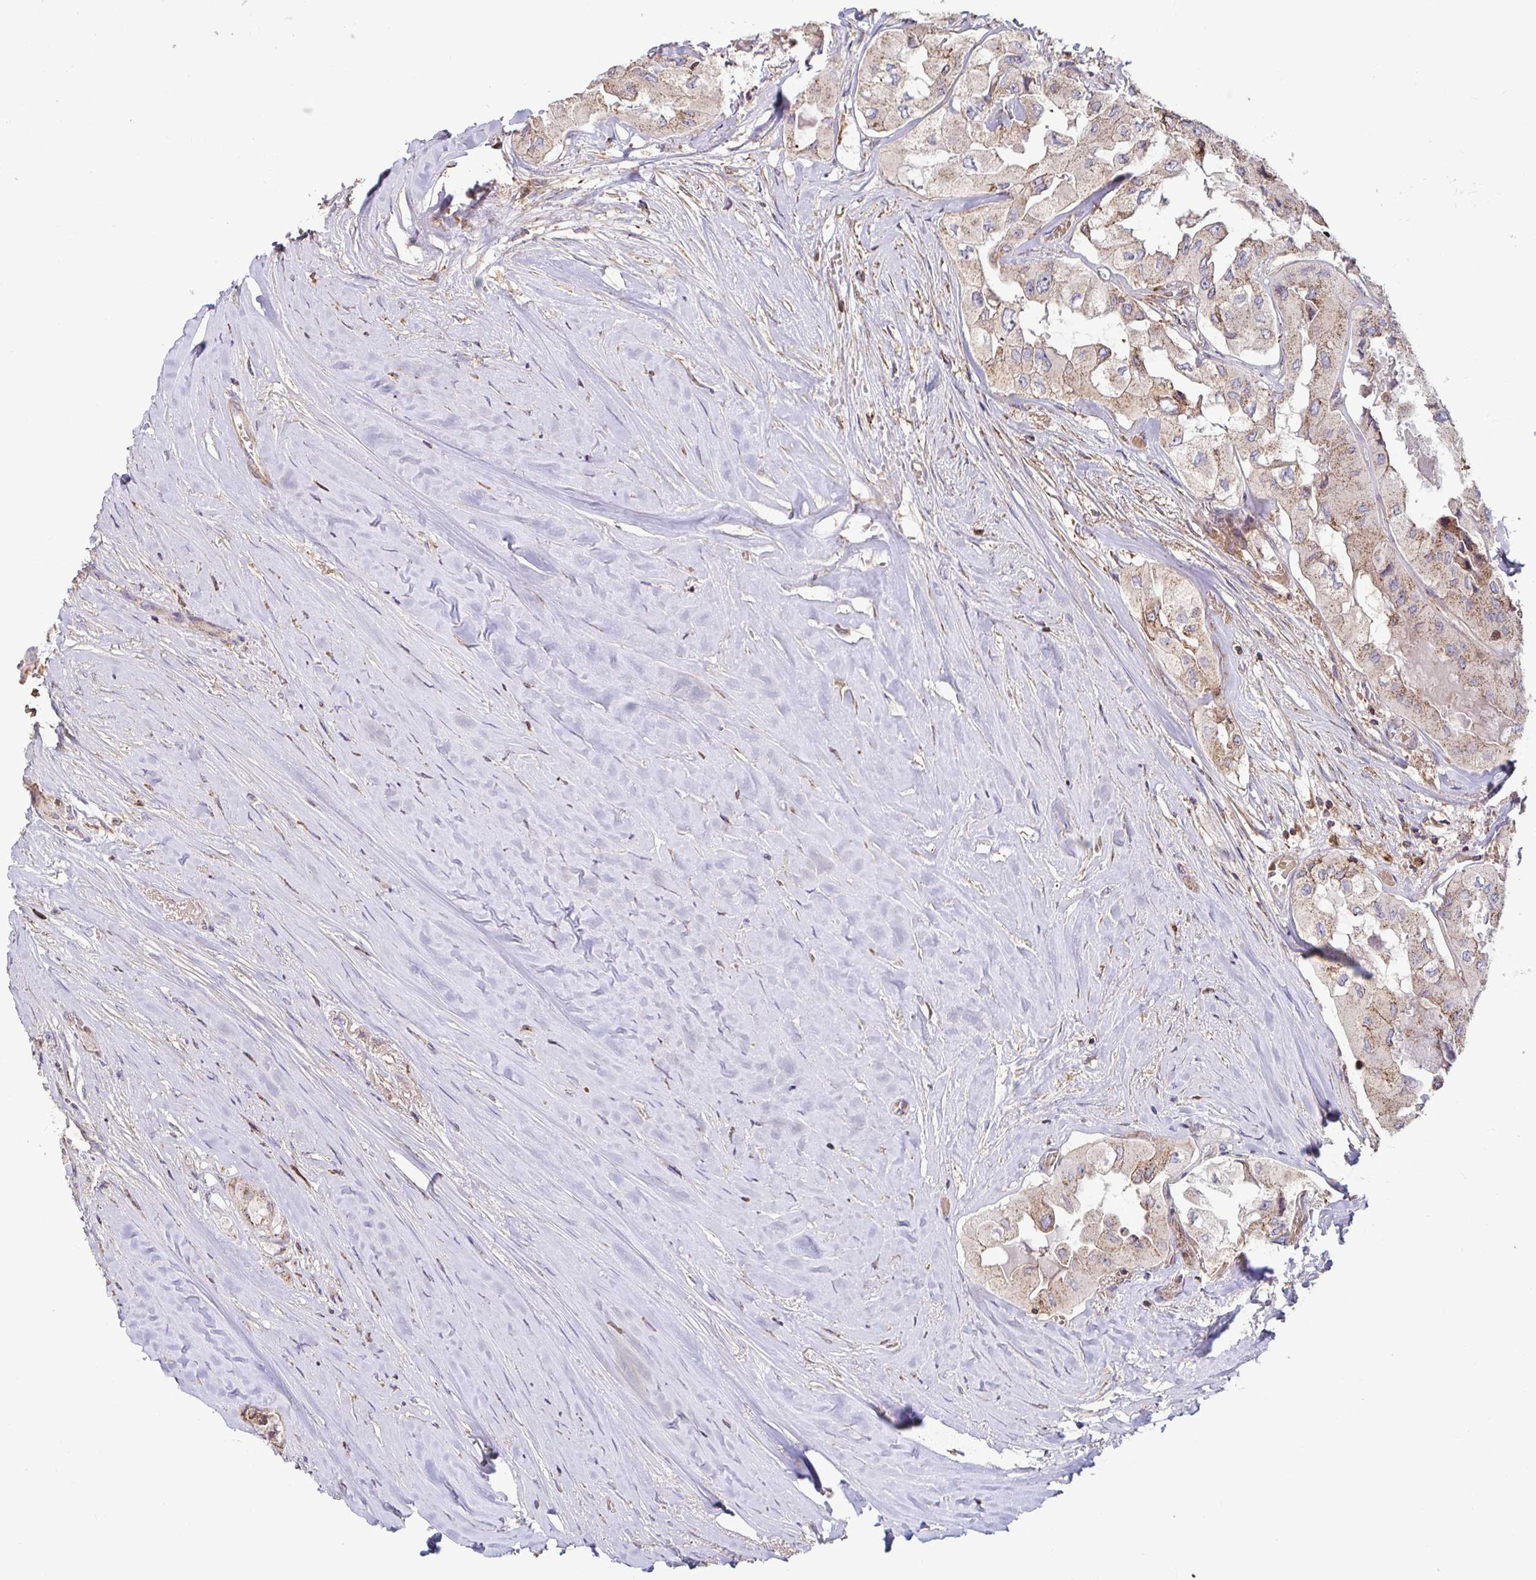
{"staining": {"intensity": "moderate", "quantity": ">75%", "location": "cytoplasmic/membranous"}, "tissue": "thyroid cancer", "cell_type": "Tumor cells", "image_type": "cancer", "snomed": [{"axis": "morphology", "description": "Normal tissue, NOS"}, {"axis": "morphology", "description": "Papillary adenocarcinoma, NOS"}, {"axis": "topography", "description": "Thyroid gland"}], "caption": "Moderate cytoplasmic/membranous protein staining is appreciated in about >75% of tumor cells in thyroid papillary adenocarcinoma.", "gene": "SPRY1", "patient": {"sex": "female", "age": 59}}